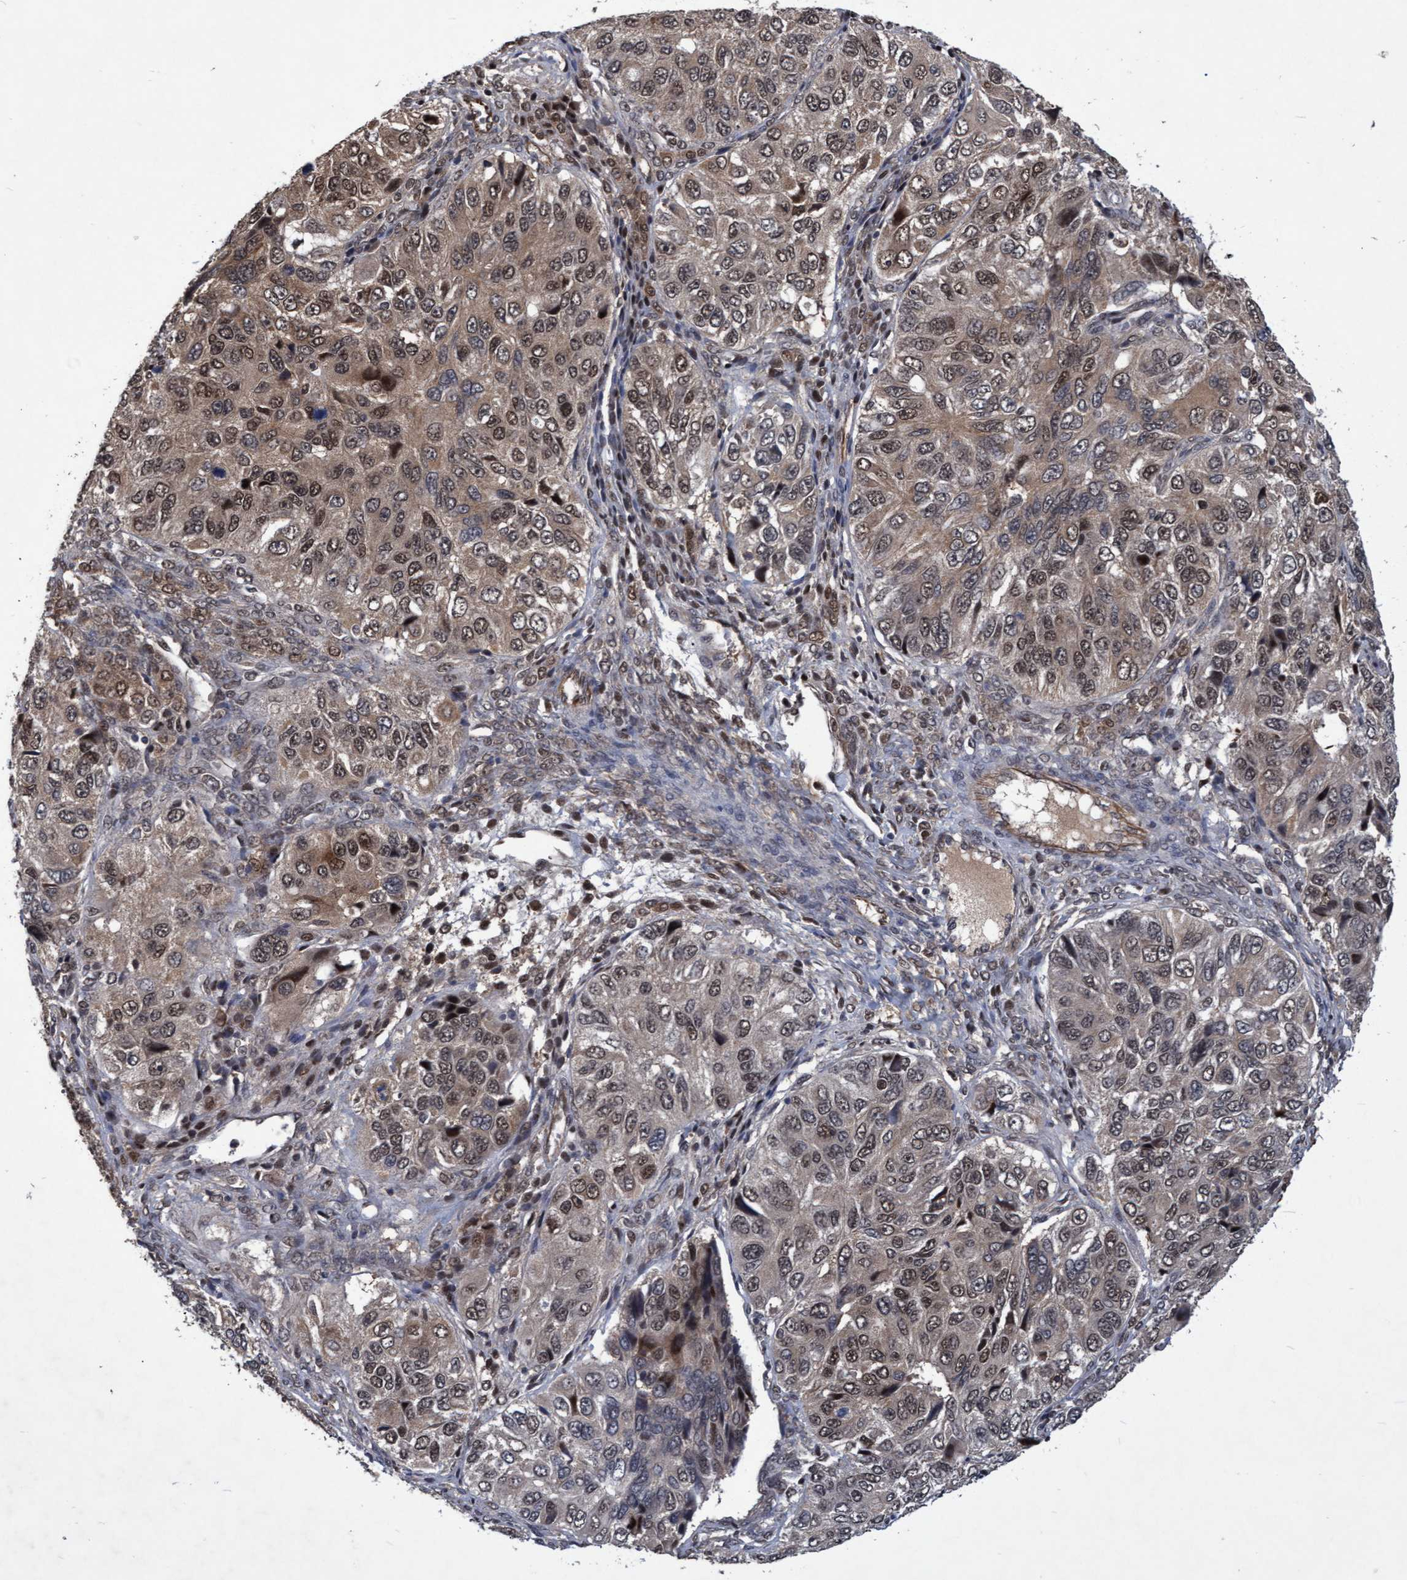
{"staining": {"intensity": "moderate", "quantity": ">75%", "location": "cytoplasmic/membranous,nuclear"}, "tissue": "ovarian cancer", "cell_type": "Tumor cells", "image_type": "cancer", "snomed": [{"axis": "morphology", "description": "Carcinoma, endometroid"}, {"axis": "topography", "description": "Ovary"}], "caption": "IHC image of neoplastic tissue: endometroid carcinoma (ovarian) stained using immunohistochemistry (IHC) shows medium levels of moderate protein expression localized specifically in the cytoplasmic/membranous and nuclear of tumor cells, appearing as a cytoplasmic/membranous and nuclear brown color.", "gene": "PSMB6", "patient": {"sex": "female", "age": 51}}